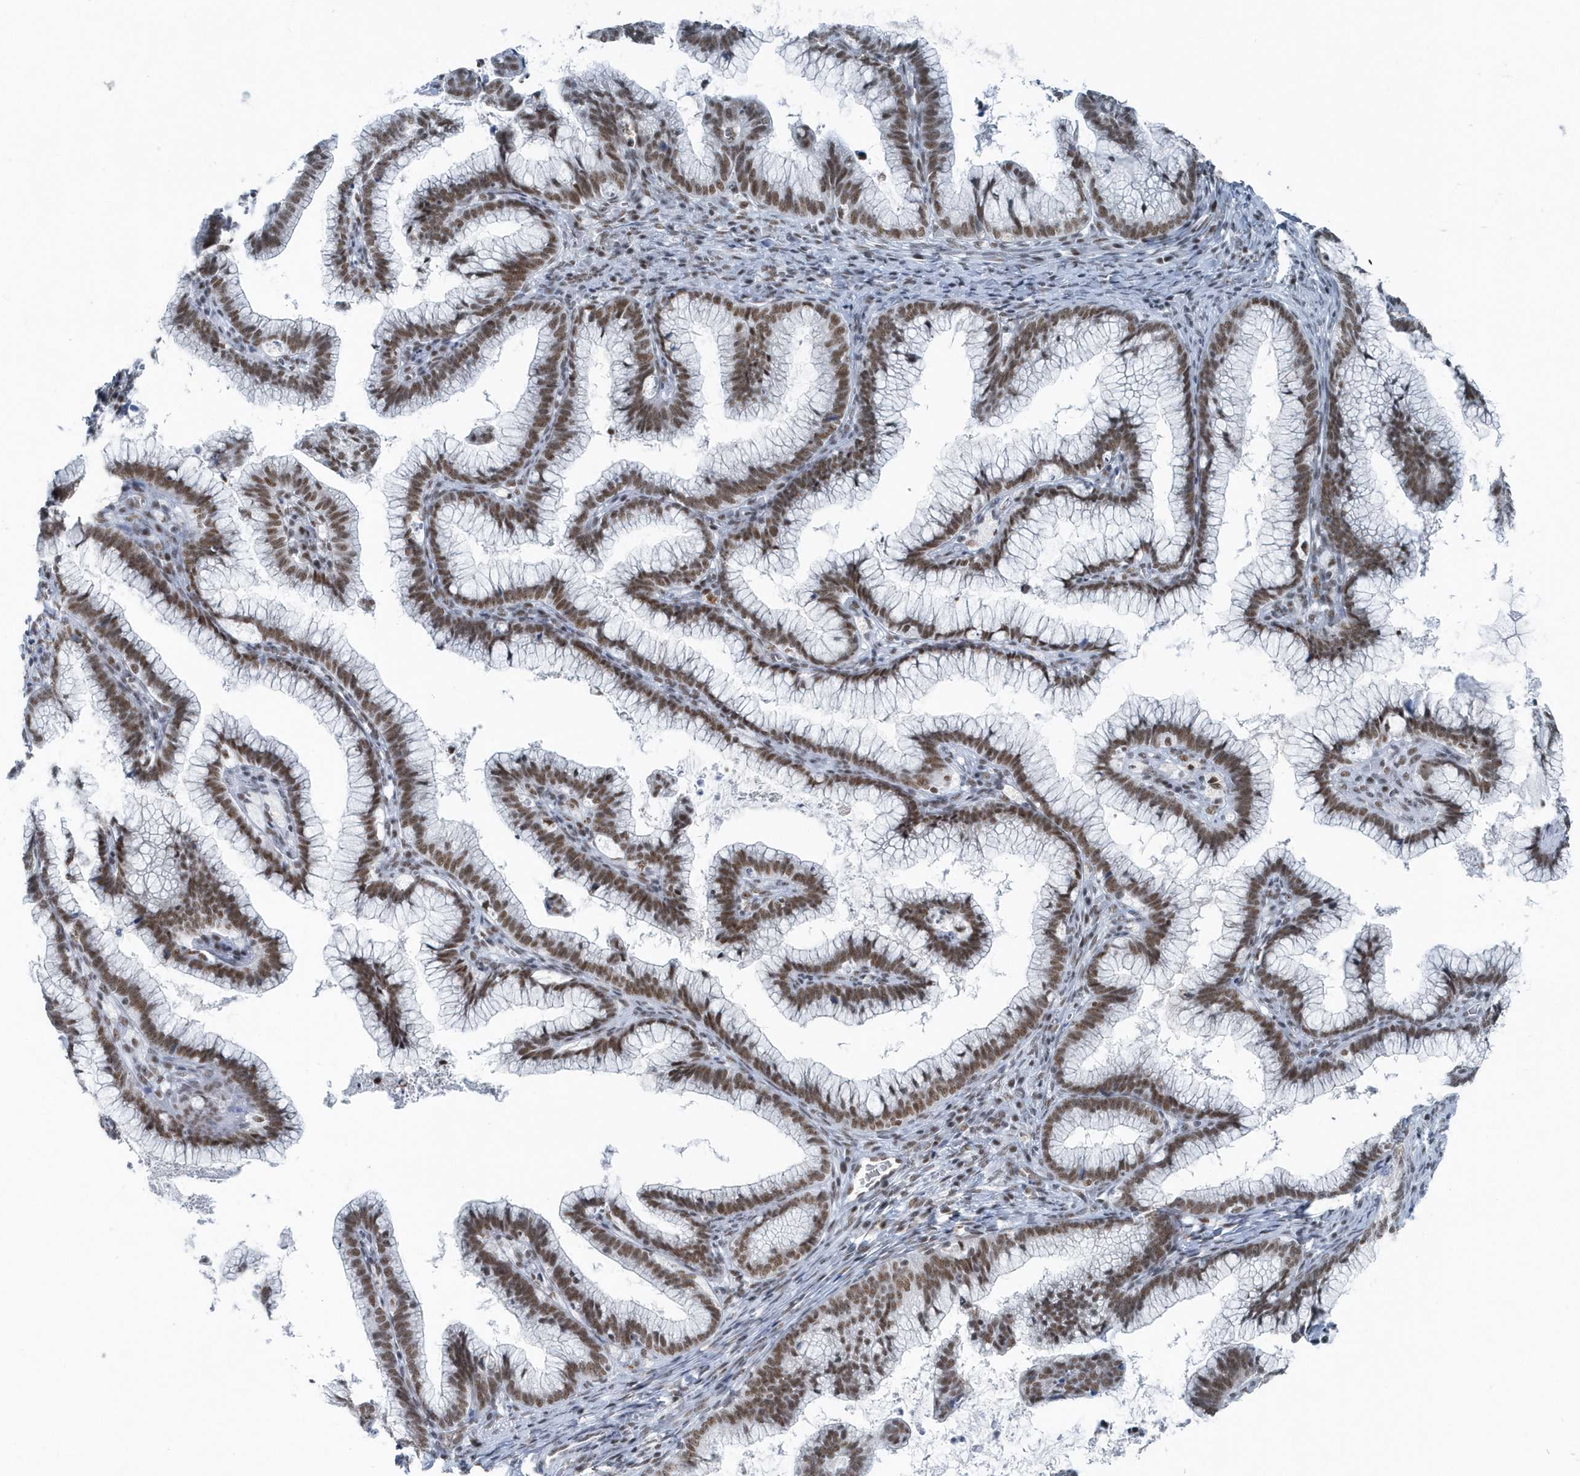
{"staining": {"intensity": "moderate", "quantity": ">75%", "location": "nuclear"}, "tissue": "cervical cancer", "cell_type": "Tumor cells", "image_type": "cancer", "snomed": [{"axis": "morphology", "description": "Adenocarcinoma, NOS"}, {"axis": "topography", "description": "Cervix"}], "caption": "Immunohistochemical staining of adenocarcinoma (cervical) demonstrates medium levels of moderate nuclear protein staining in about >75% of tumor cells.", "gene": "FIP1L1", "patient": {"sex": "female", "age": 36}}